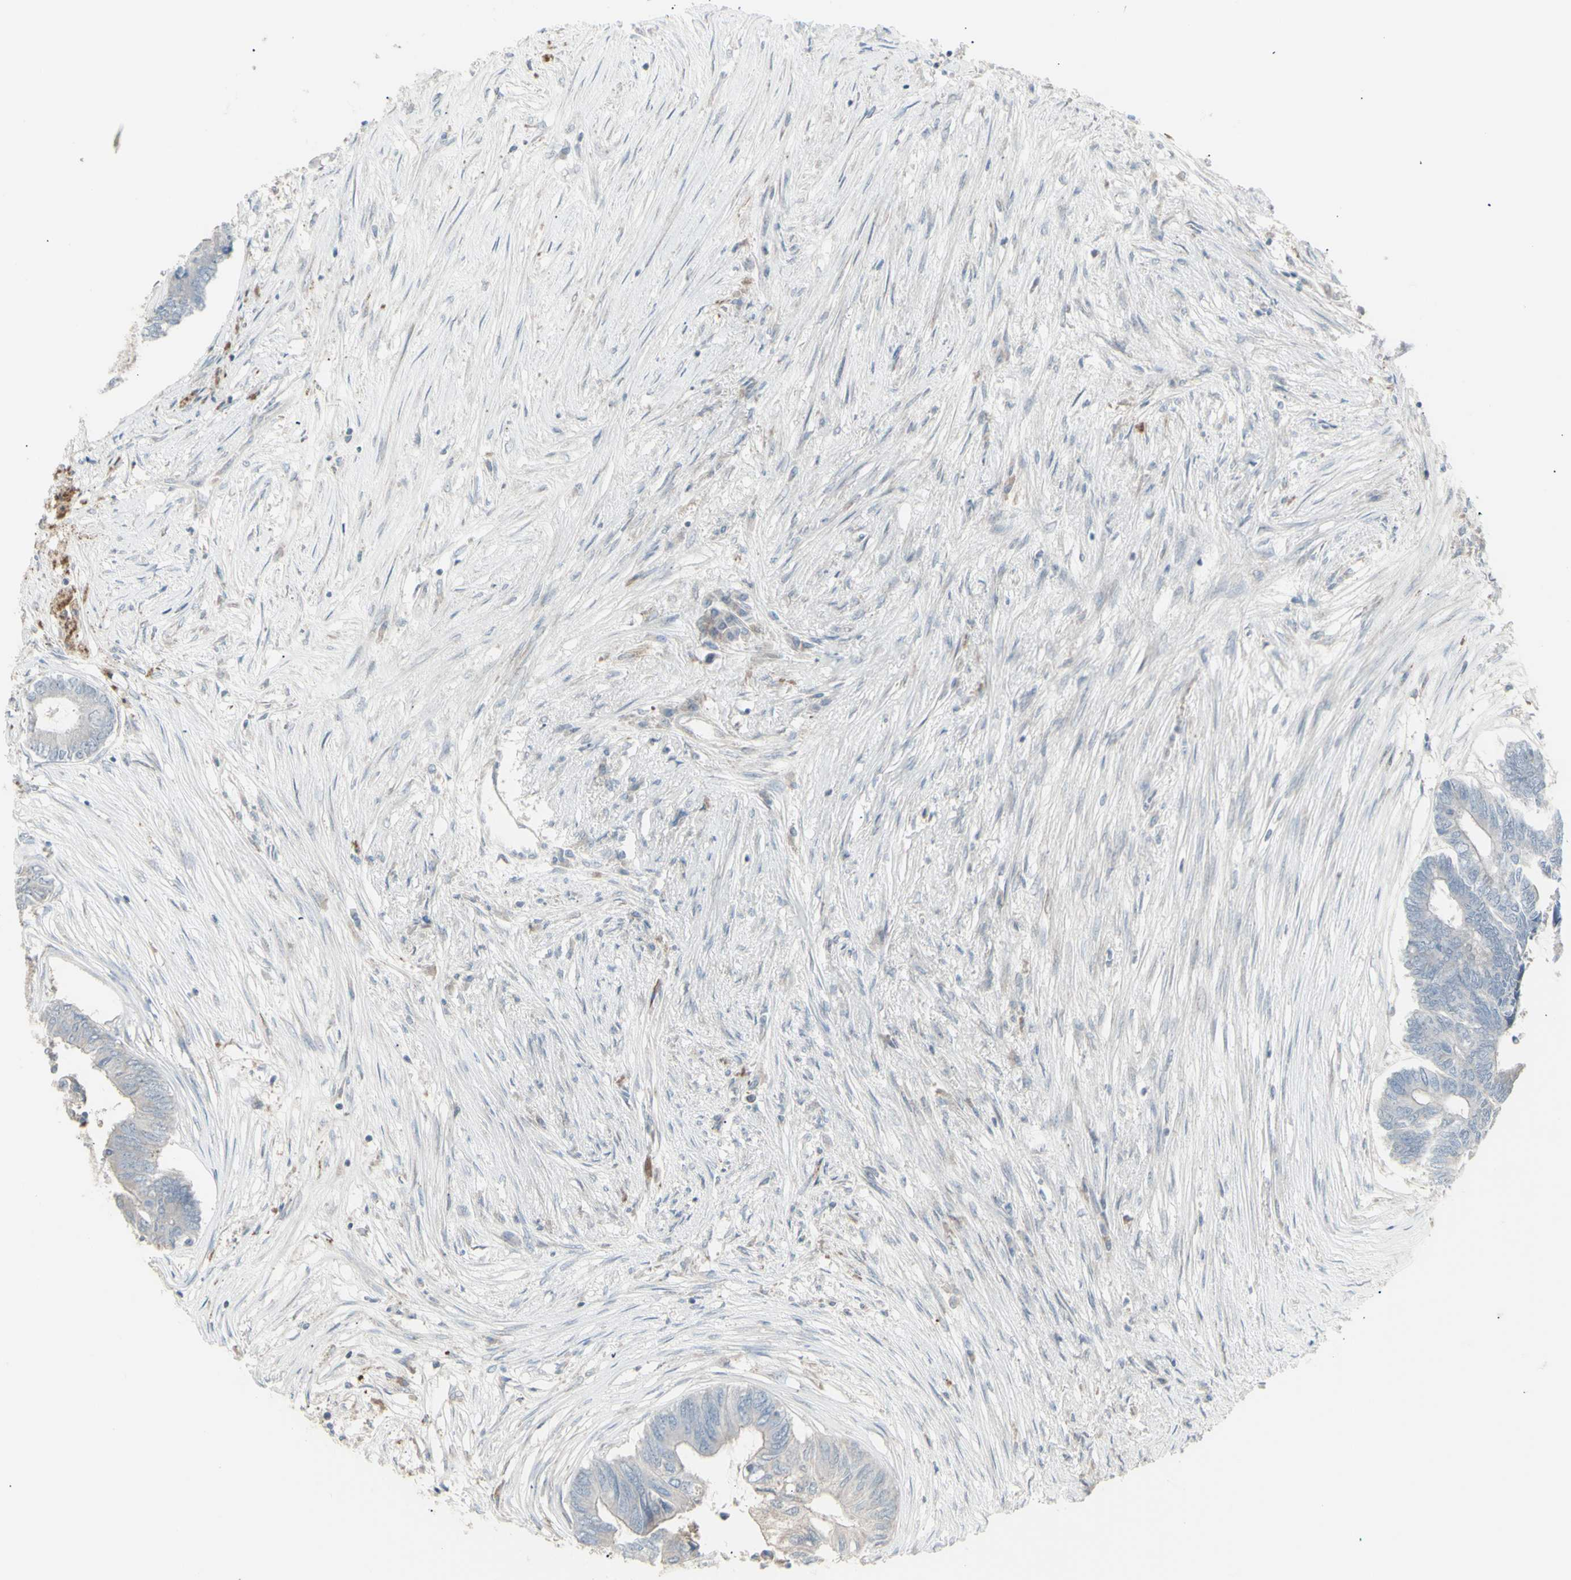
{"staining": {"intensity": "negative", "quantity": "none", "location": "none"}, "tissue": "colorectal cancer", "cell_type": "Tumor cells", "image_type": "cancer", "snomed": [{"axis": "morphology", "description": "Adenocarcinoma, NOS"}, {"axis": "topography", "description": "Rectum"}], "caption": "The photomicrograph shows no staining of tumor cells in adenocarcinoma (colorectal).", "gene": "RNASEL", "patient": {"sex": "male", "age": 63}}